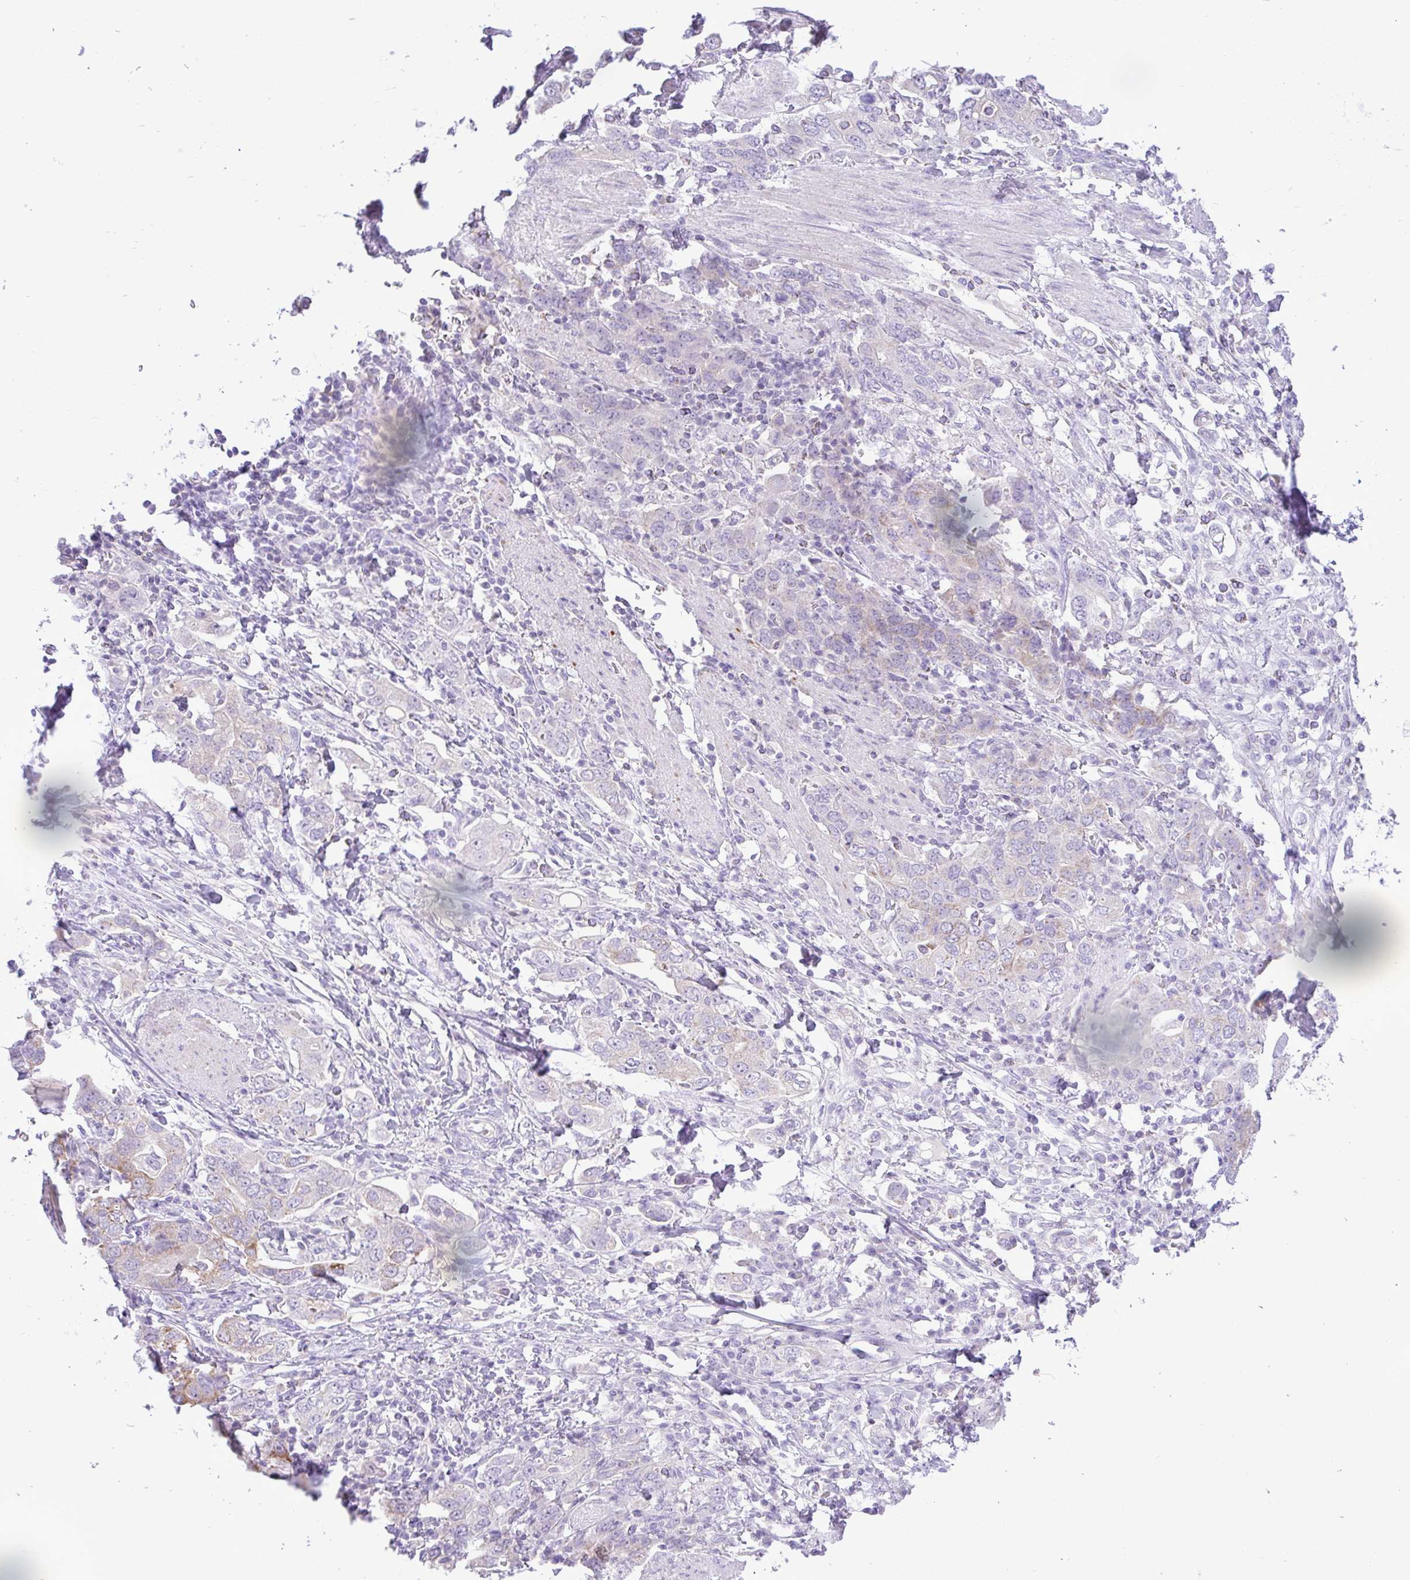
{"staining": {"intensity": "negative", "quantity": "none", "location": "none"}, "tissue": "stomach cancer", "cell_type": "Tumor cells", "image_type": "cancer", "snomed": [{"axis": "morphology", "description": "Adenocarcinoma, NOS"}, {"axis": "topography", "description": "Stomach, upper"}, {"axis": "topography", "description": "Stomach"}], "caption": "This is an immunohistochemistry micrograph of adenocarcinoma (stomach). There is no positivity in tumor cells.", "gene": "ZNF101", "patient": {"sex": "male", "age": 62}}